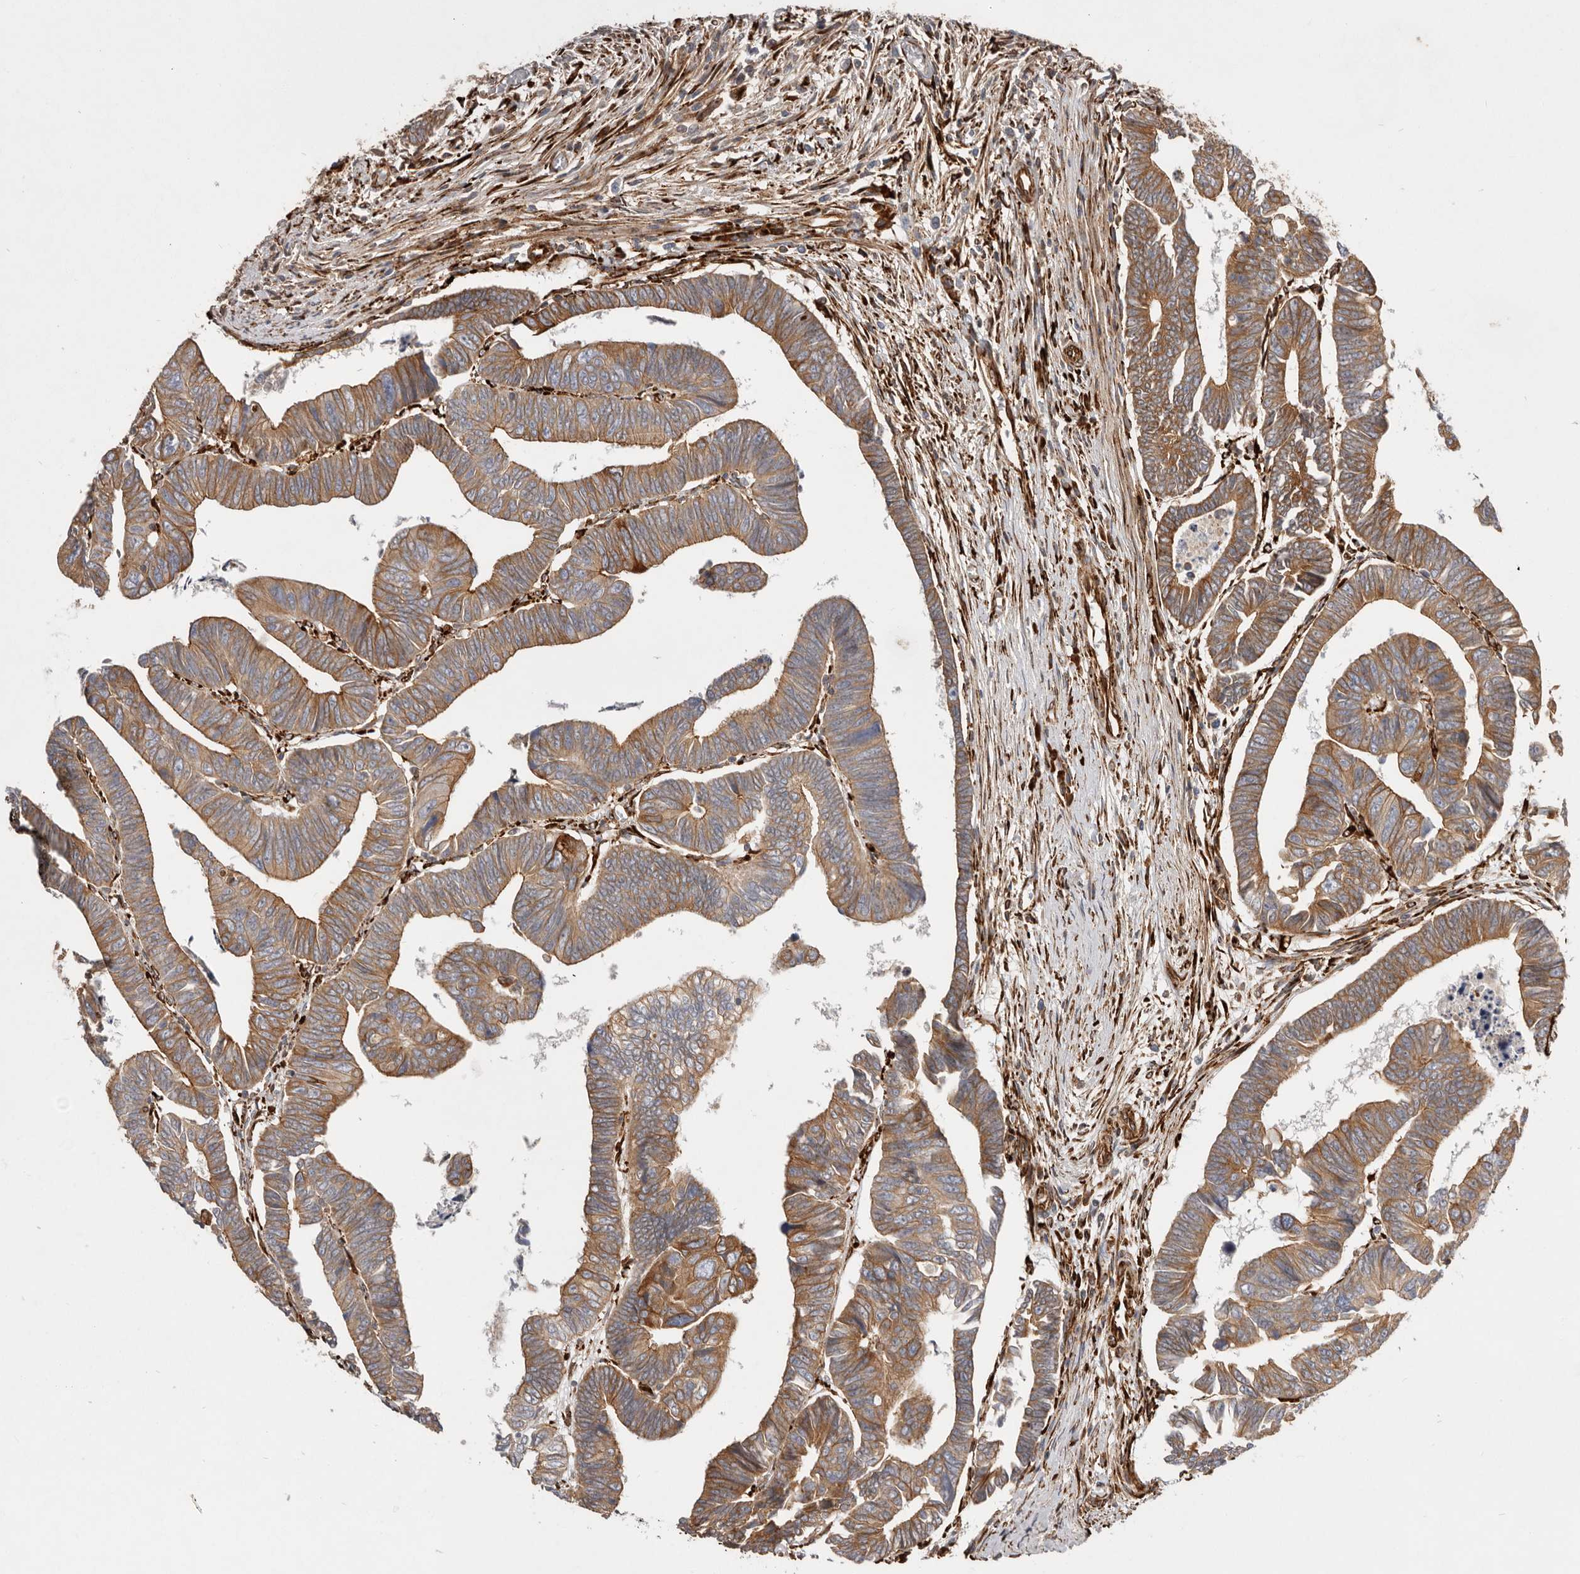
{"staining": {"intensity": "moderate", "quantity": ">75%", "location": "cytoplasmic/membranous"}, "tissue": "colorectal cancer", "cell_type": "Tumor cells", "image_type": "cancer", "snomed": [{"axis": "morphology", "description": "Adenocarcinoma, NOS"}, {"axis": "topography", "description": "Rectum"}], "caption": "The histopathology image reveals a brown stain indicating the presence of a protein in the cytoplasmic/membranous of tumor cells in colorectal cancer.", "gene": "WDTC1", "patient": {"sex": "female", "age": 65}}